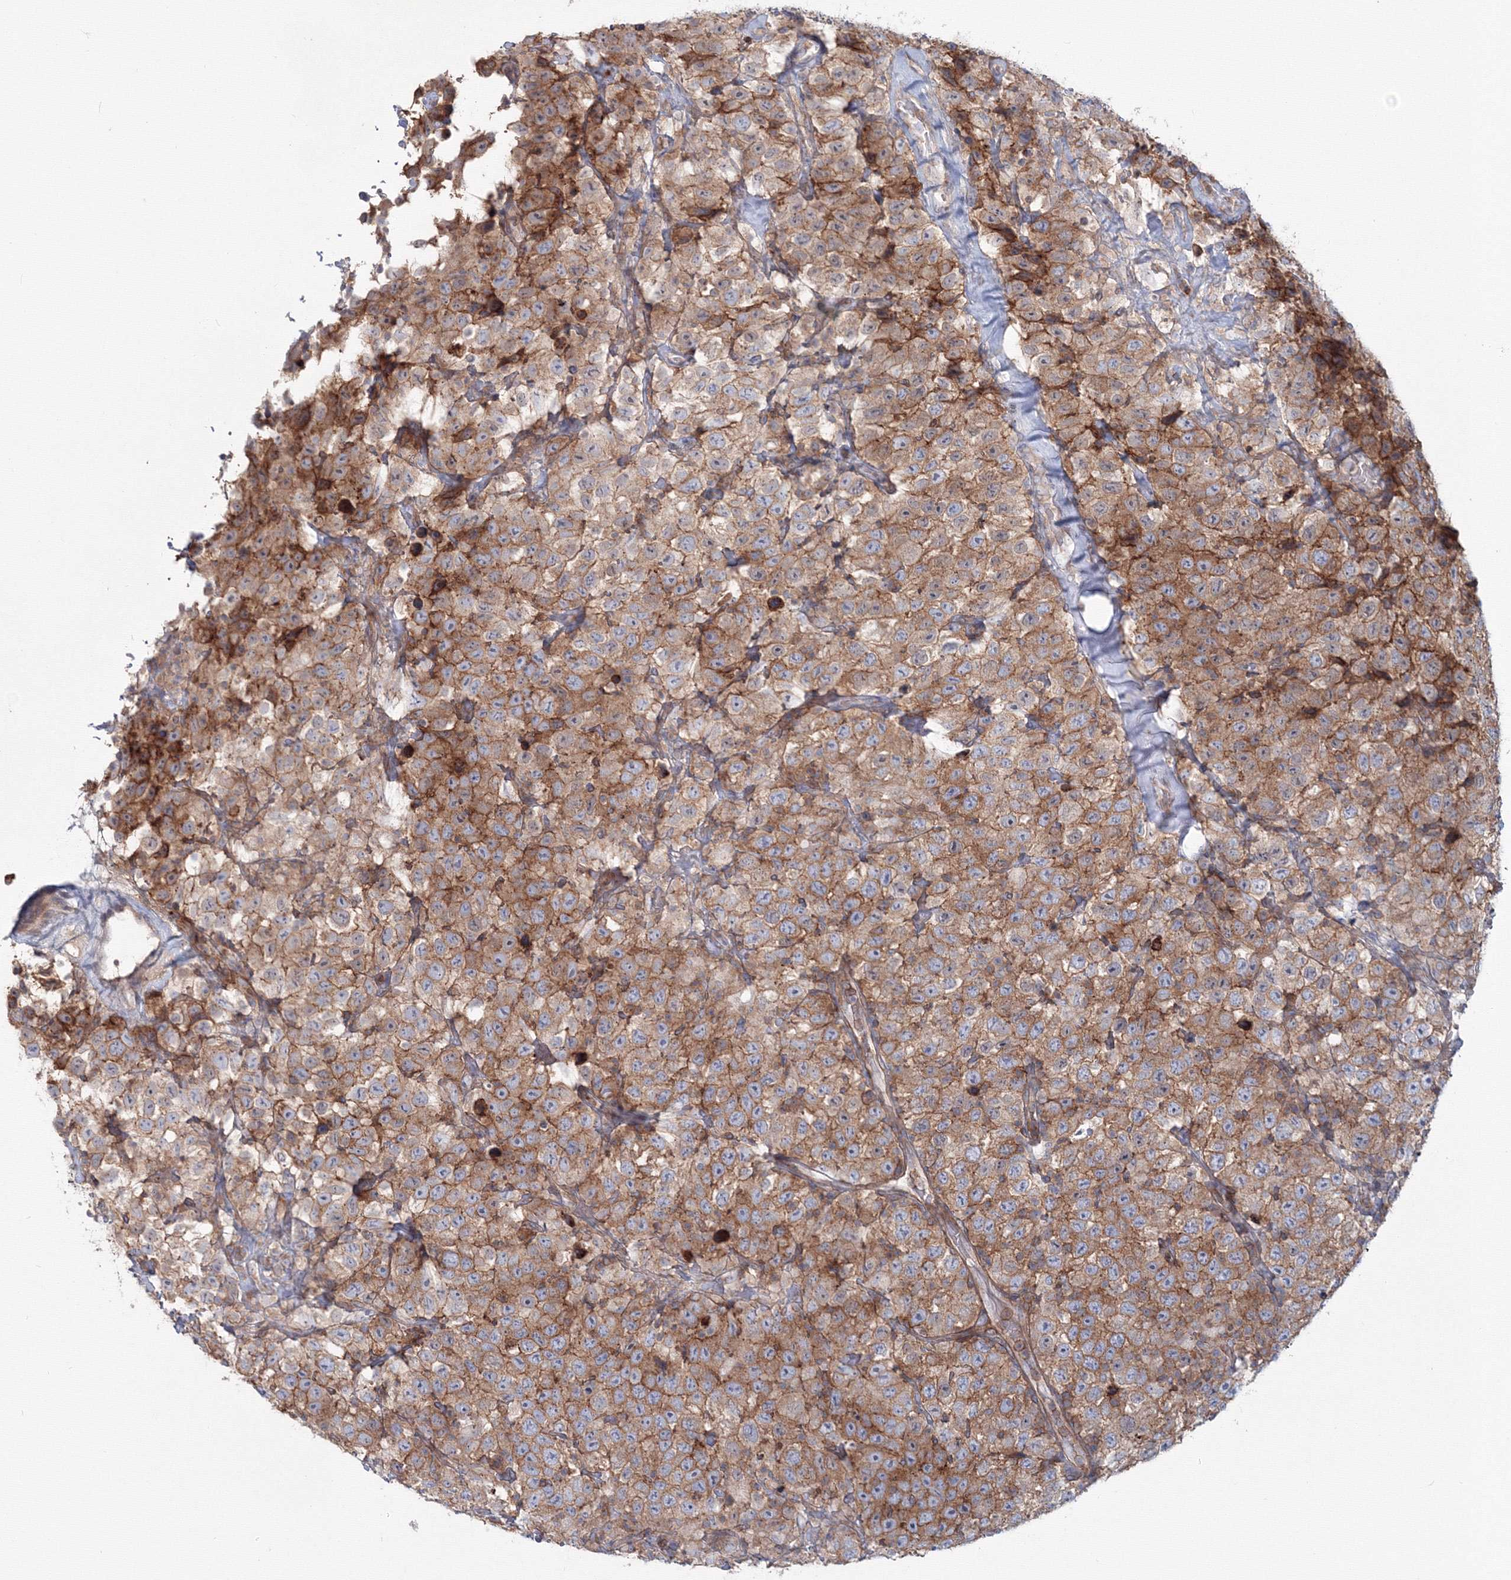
{"staining": {"intensity": "moderate", "quantity": ">75%", "location": "cytoplasmic/membranous"}, "tissue": "testis cancer", "cell_type": "Tumor cells", "image_type": "cancer", "snomed": [{"axis": "morphology", "description": "Seminoma, NOS"}, {"axis": "topography", "description": "Testis"}], "caption": "About >75% of tumor cells in human testis seminoma demonstrate moderate cytoplasmic/membranous protein staining as visualized by brown immunohistochemical staining.", "gene": "SH3PXD2A", "patient": {"sex": "male", "age": 41}}